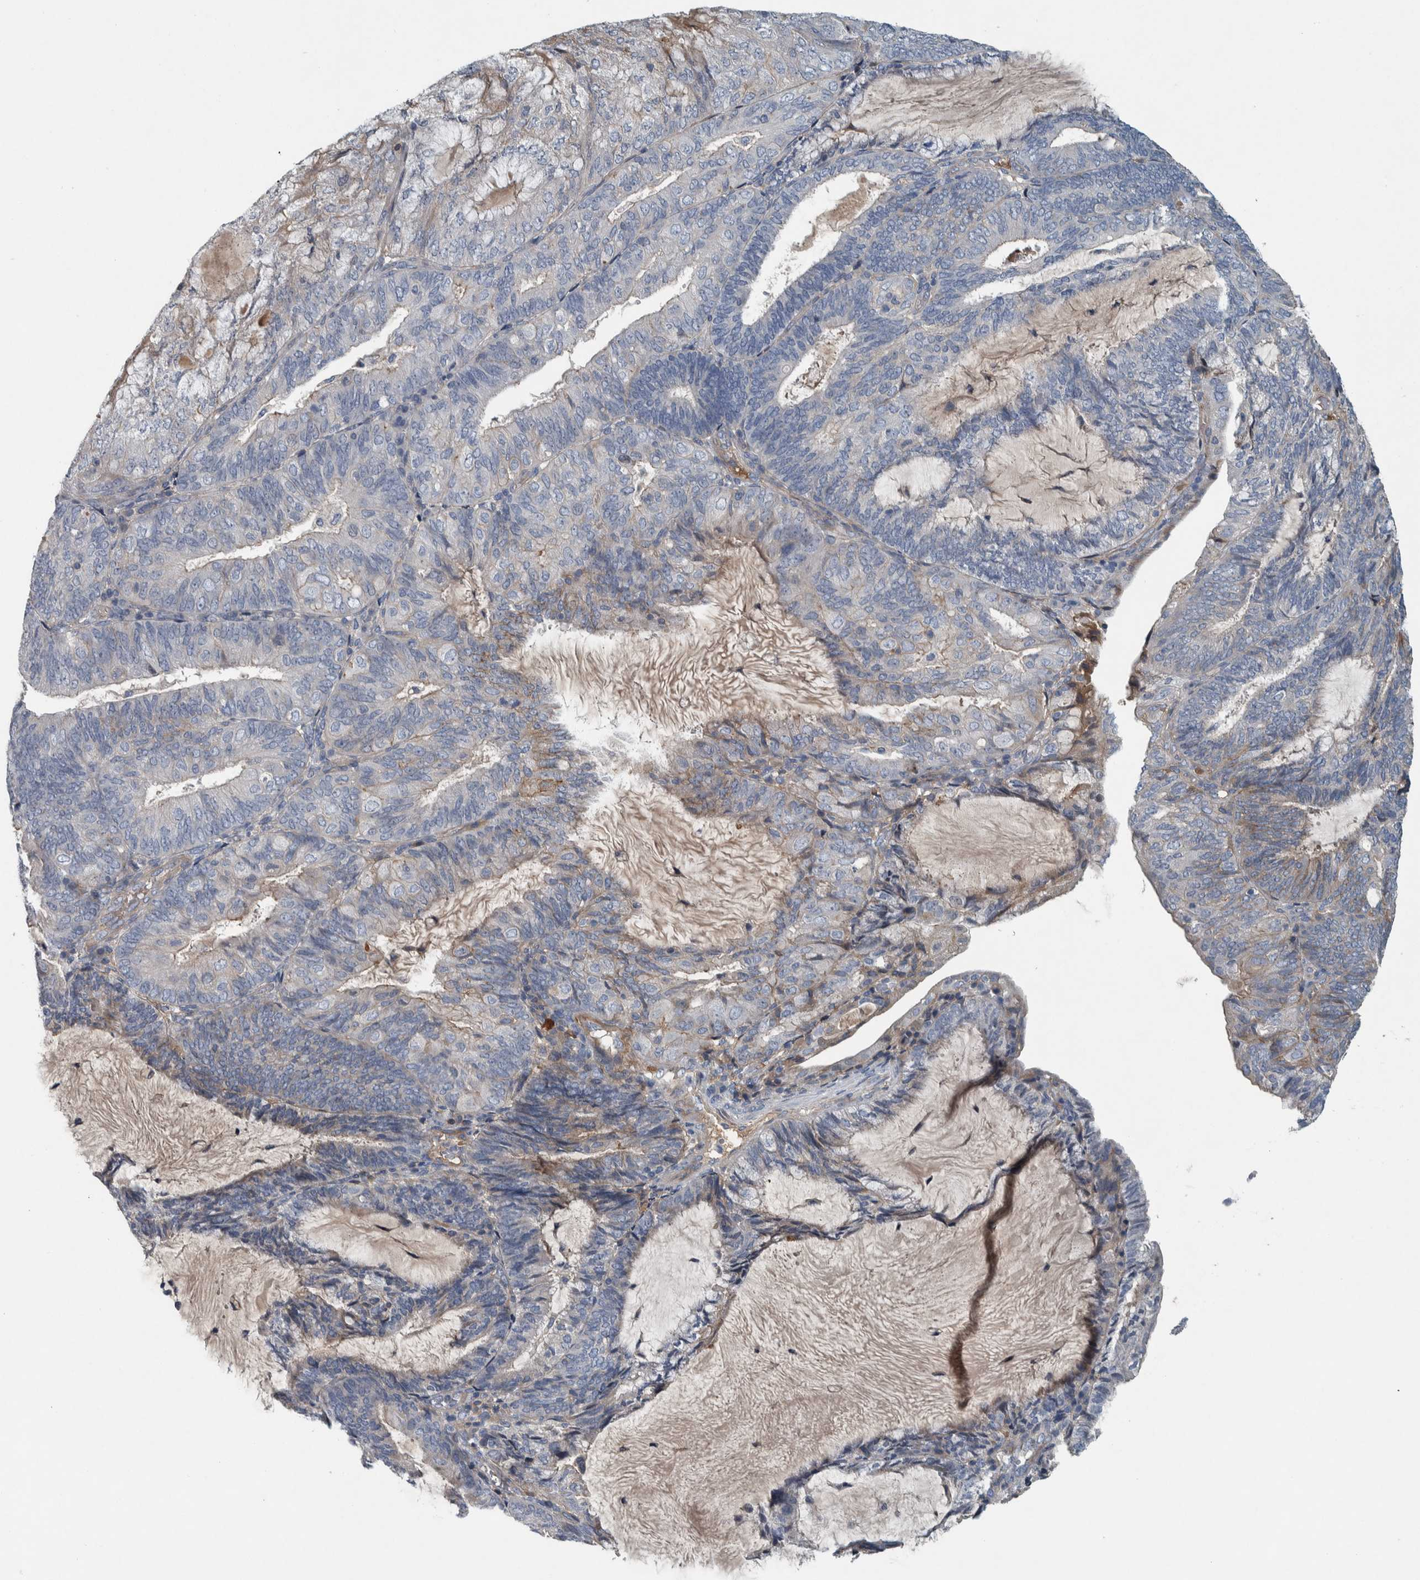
{"staining": {"intensity": "negative", "quantity": "none", "location": "none"}, "tissue": "endometrial cancer", "cell_type": "Tumor cells", "image_type": "cancer", "snomed": [{"axis": "morphology", "description": "Adenocarcinoma, NOS"}, {"axis": "topography", "description": "Endometrium"}], "caption": "A high-resolution image shows immunohistochemistry staining of adenocarcinoma (endometrial), which exhibits no significant expression in tumor cells.", "gene": "SERPINC1", "patient": {"sex": "female", "age": 81}}